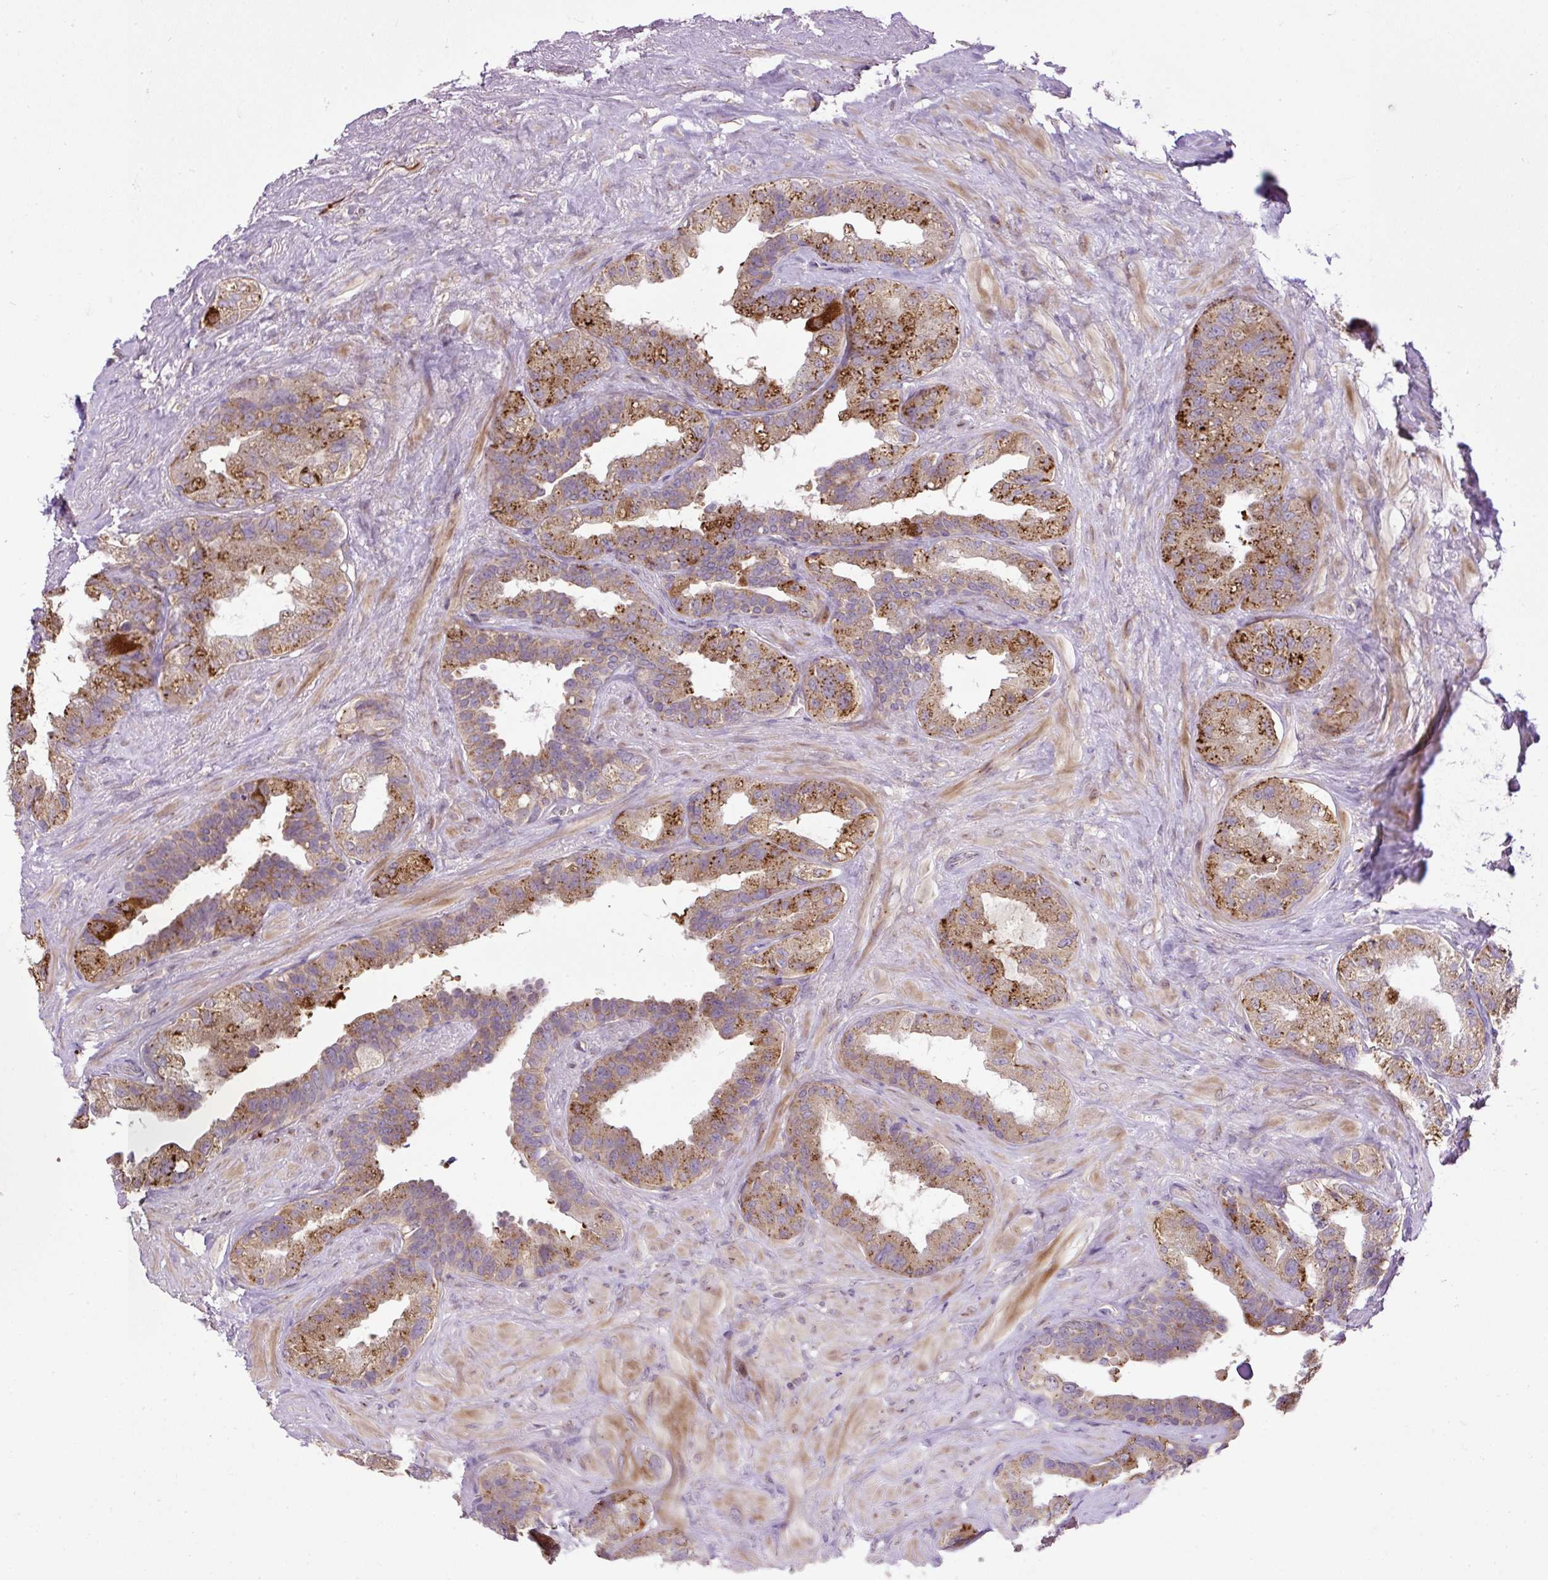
{"staining": {"intensity": "moderate", "quantity": ">75%", "location": "cytoplasmic/membranous"}, "tissue": "seminal vesicle", "cell_type": "Glandular cells", "image_type": "normal", "snomed": [{"axis": "morphology", "description": "Normal tissue, NOS"}, {"axis": "topography", "description": "Seminal veicle"}, {"axis": "topography", "description": "Peripheral nerve tissue"}], "caption": "An IHC micrograph of benign tissue is shown. Protein staining in brown labels moderate cytoplasmic/membranous positivity in seminal vesicle within glandular cells. Immunohistochemistry (ihc) stains the protein in brown and the nuclei are stained blue.", "gene": "ZNF547", "patient": {"sex": "male", "age": 76}}